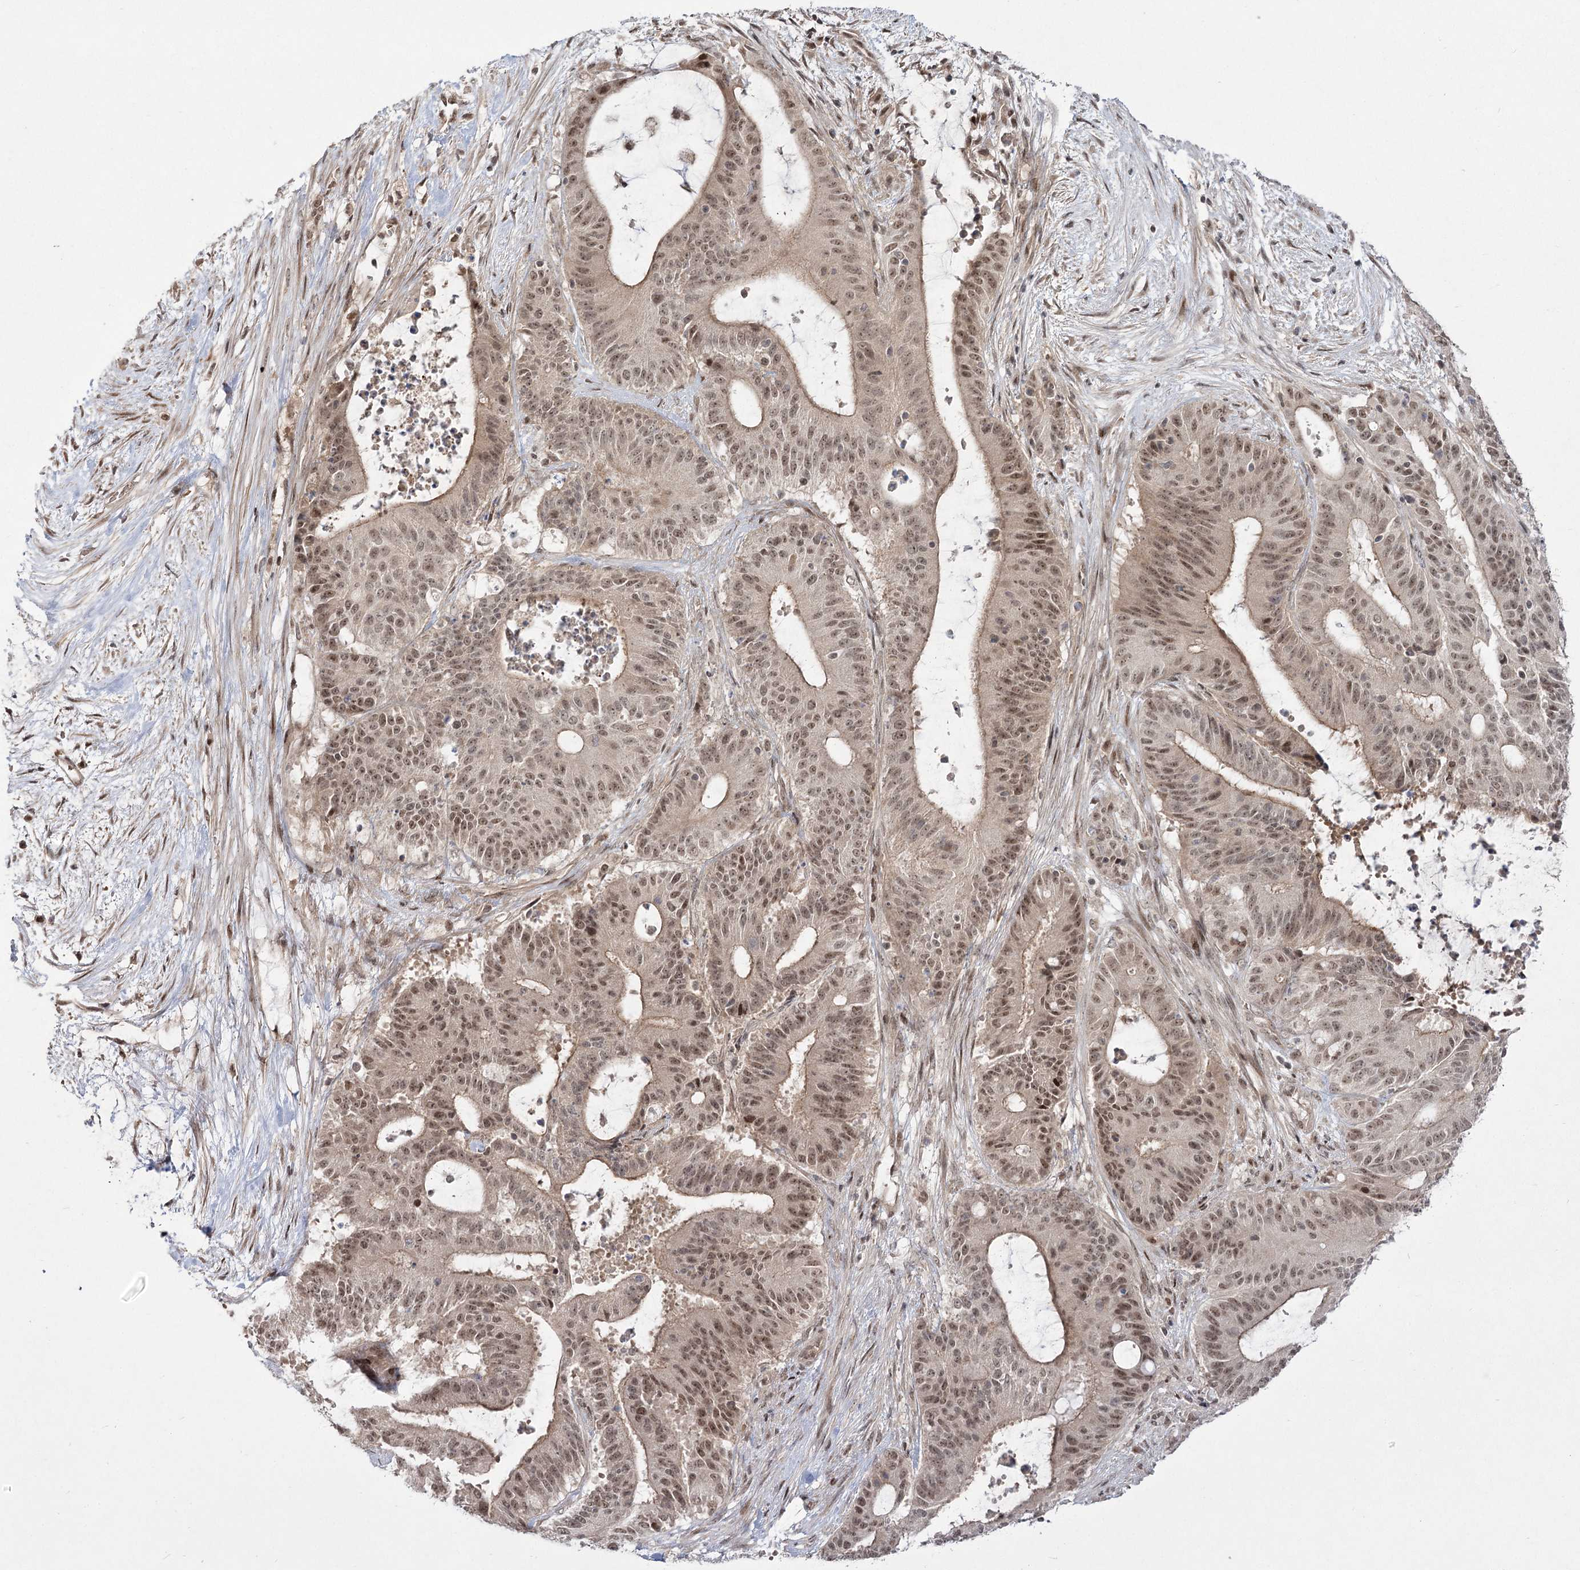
{"staining": {"intensity": "moderate", "quantity": ">75%", "location": "cytoplasmic/membranous,nuclear"}, "tissue": "liver cancer", "cell_type": "Tumor cells", "image_type": "cancer", "snomed": [{"axis": "morphology", "description": "Normal tissue, NOS"}, {"axis": "morphology", "description": "Cholangiocarcinoma"}, {"axis": "topography", "description": "Liver"}, {"axis": "topography", "description": "Peripheral nerve tissue"}], "caption": "Moderate cytoplasmic/membranous and nuclear protein positivity is identified in approximately >75% of tumor cells in liver cancer (cholangiocarcinoma).", "gene": "HELQ", "patient": {"sex": "female", "age": 73}}